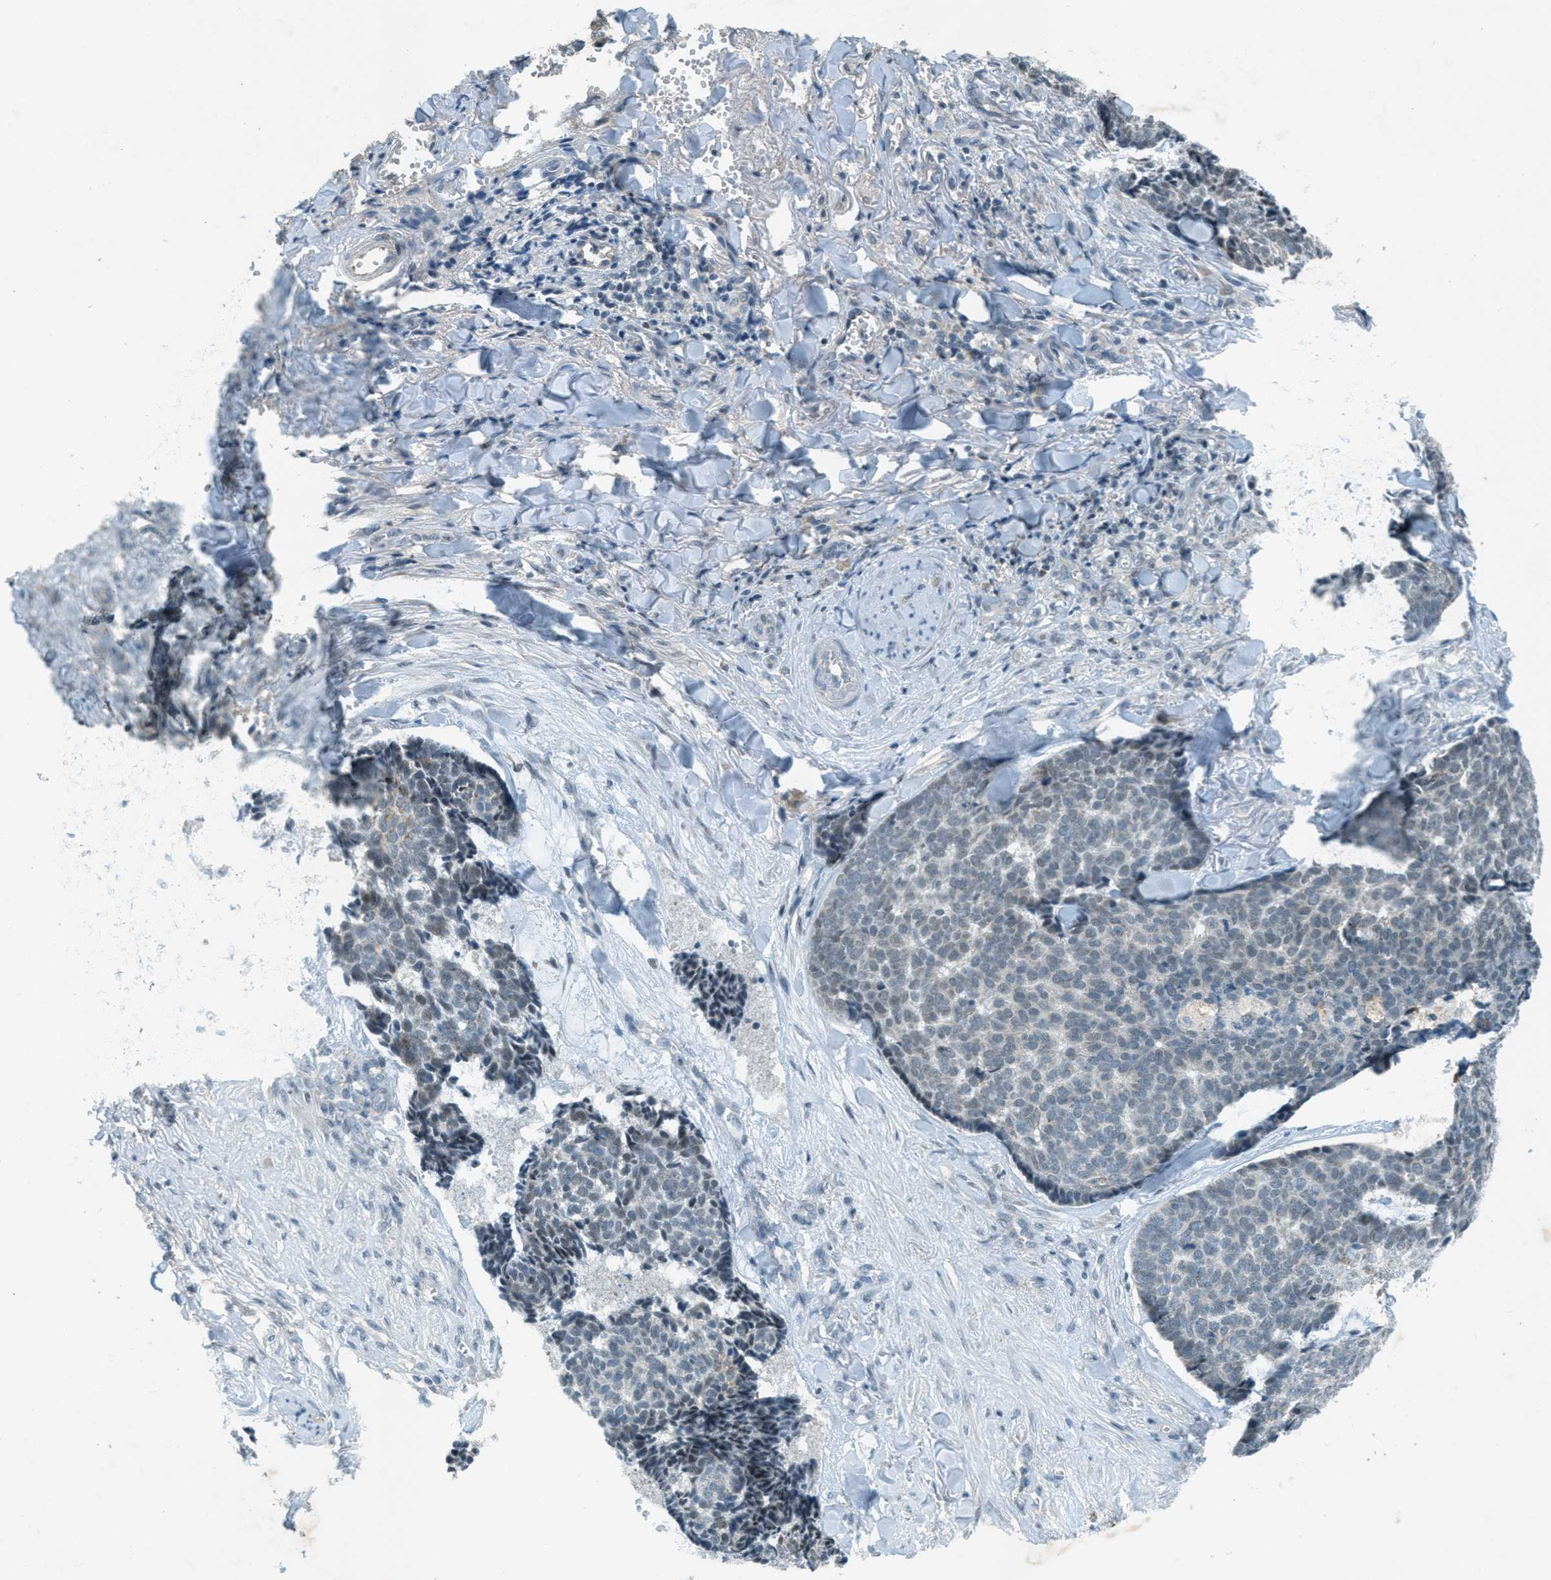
{"staining": {"intensity": "weak", "quantity": "<25%", "location": "nuclear"}, "tissue": "skin cancer", "cell_type": "Tumor cells", "image_type": "cancer", "snomed": [{"axis": "morphology", "description": "Basal cell carcinoma"}, {"axis": "topography", "description": "Skin"}], "caption": "Micrograph shows no protein positivity in tumor cells of skin basal cell carcinoma tissue. (Brightfield microscopy of DAB (3,3'-diaminobenzidine) IHC at high magnification).", "gene": "TCF20", "patient": {"sex": "male", "age": 84}}